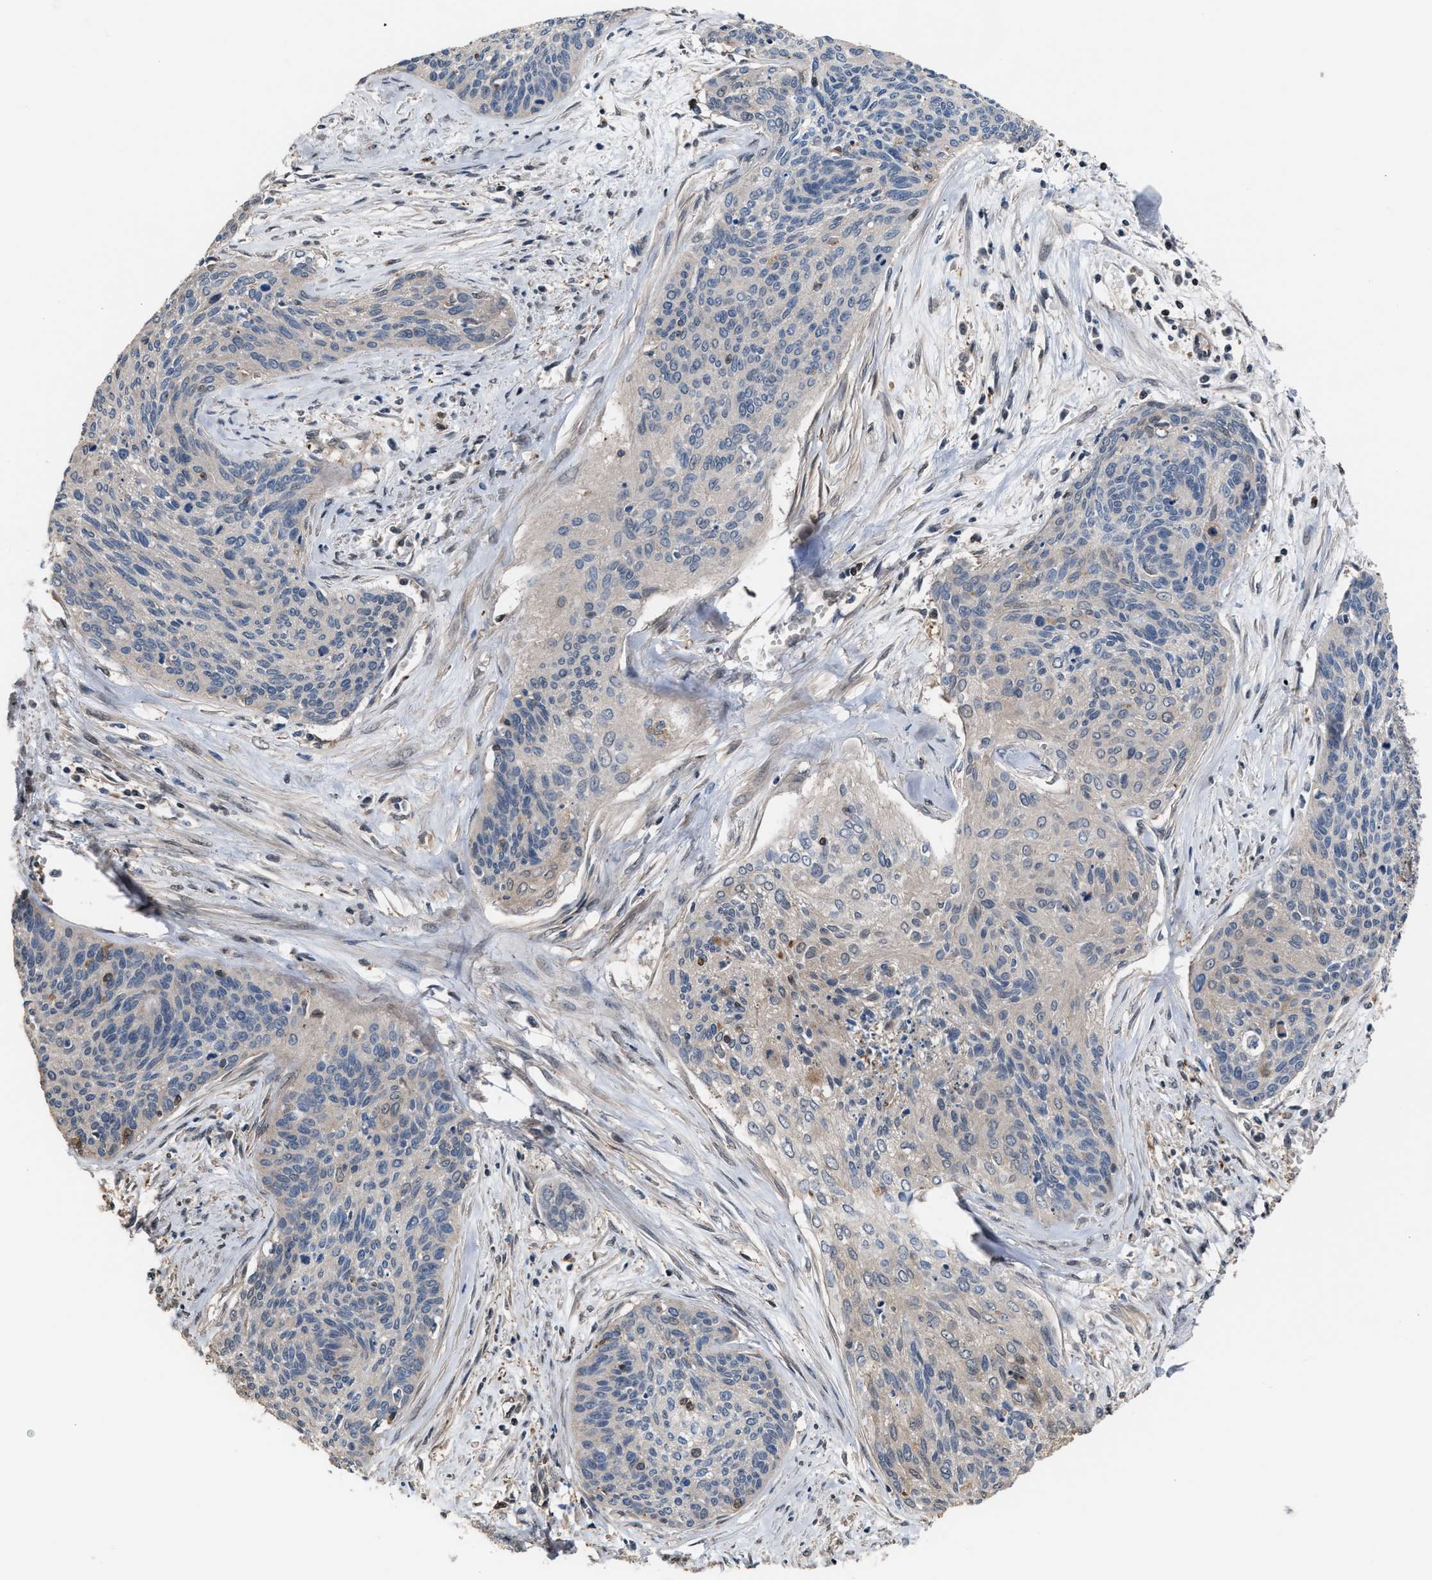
{"staining": {"intensity": "negative", "quantity": "none", "location": "none"}, "tissue": "cervical cancer", "cell_type": "Tumor cells", "image_type": "cancer", "snomed": [{"axis": "morphology", "description": "Squamous cell carcinoma, NOS"}, {"axis": "topography", "description": "Cervix"}], "caption": "This micrograph is of cervical squamous cell carcinoma stained with IHC to label a protein in brown with the nuclei are counter-stained blue. There is no expression in tumor cells. The staining was performed using DAB (3,3'-diaminobenzidine) to visualize the protein expression in brown, while the nuclei were stained in blue with hematoxylin (Magnification: 20x).", "gene": "MTPN", "patient": {"sex": "female", "age": 55}}